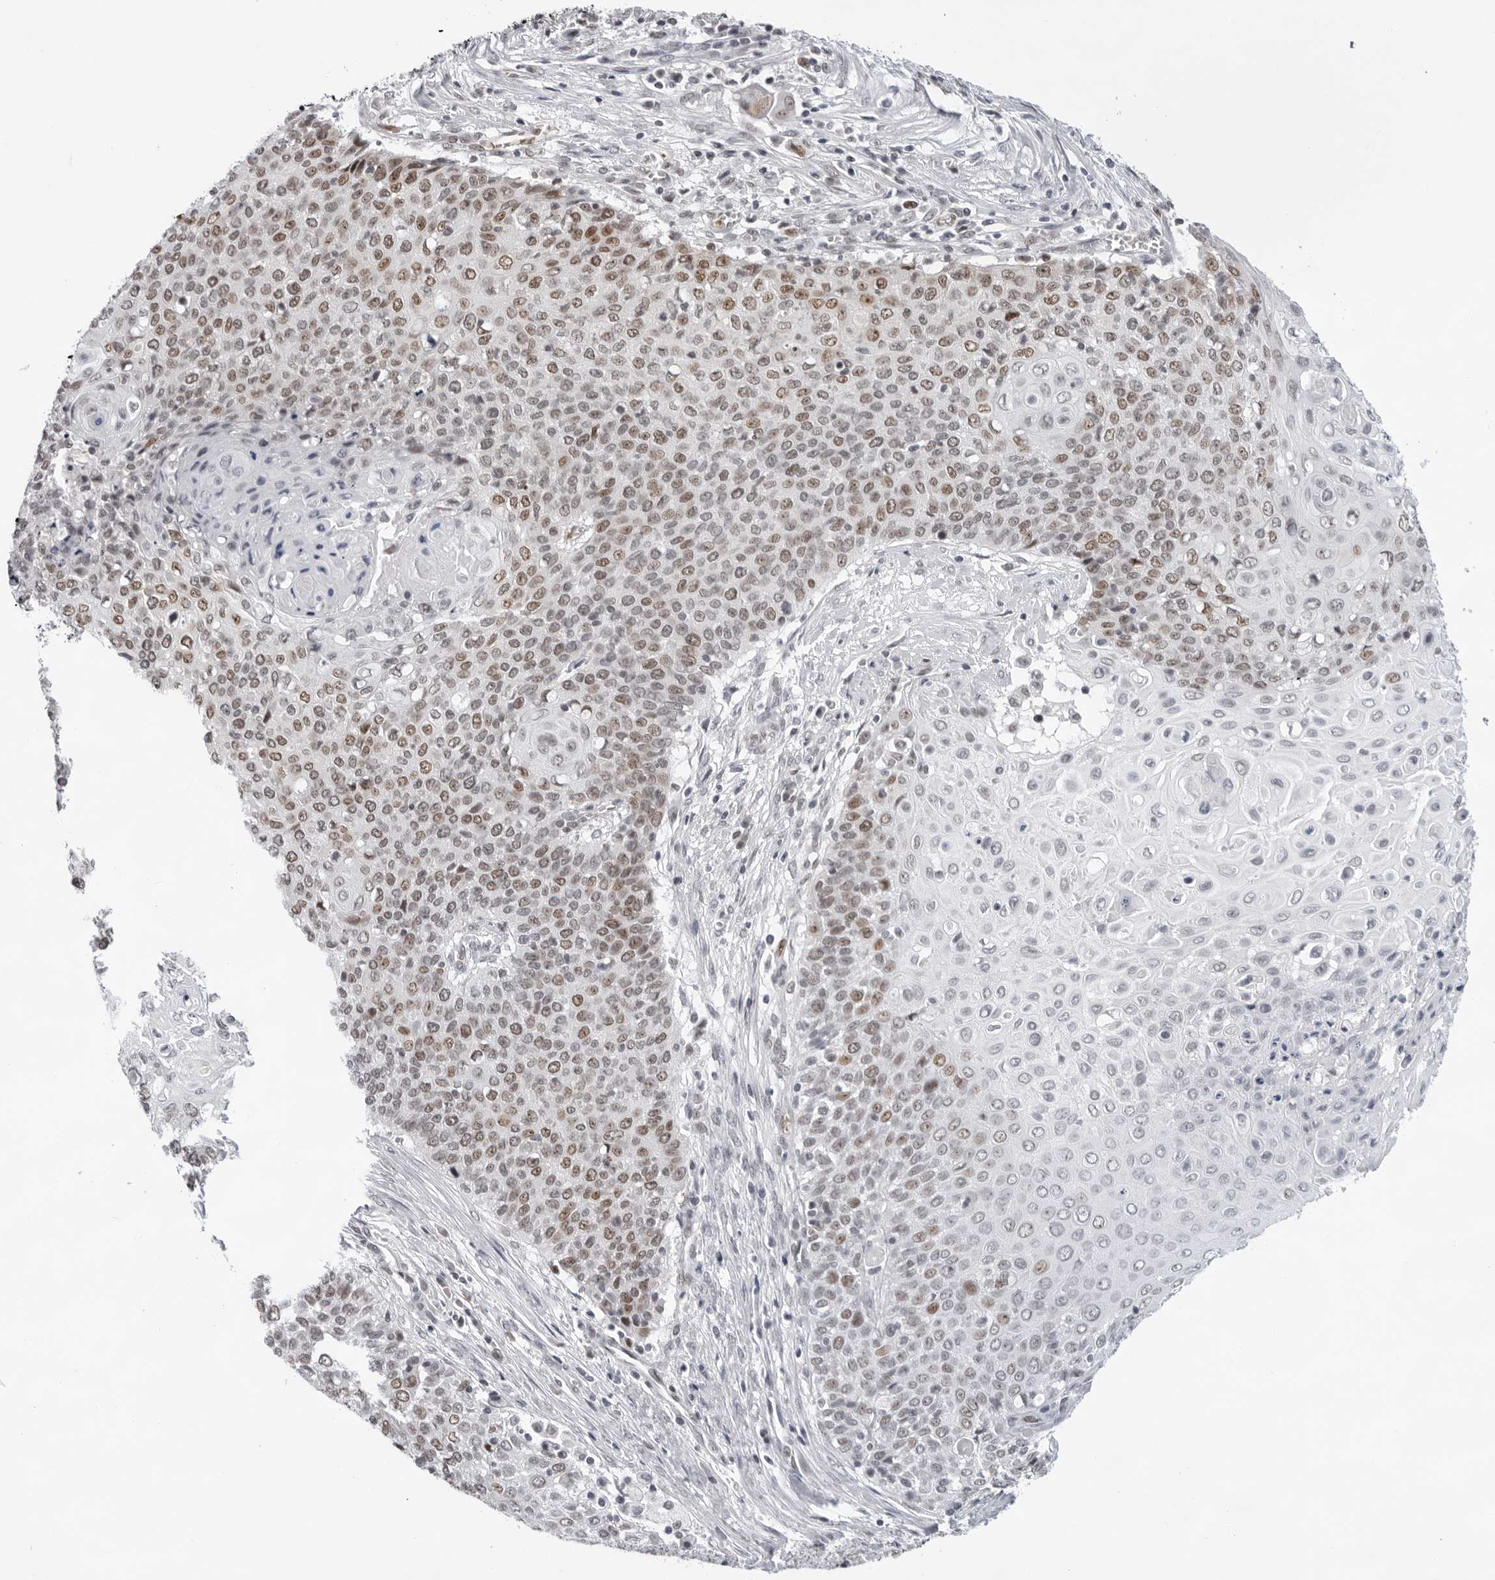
{"staining": {"intensity": "moderate", "quantity": ">75%", "location": "nuclear"}, "tissue": "cervical cancer", "cell_type": "Tumor cells", "image_type": "cancer", "snomed": [{"axis": "morphology", "description": "Squamous cell carcinoma, NOS"}, {"axis": "topography", "description": "Cervix"}], "caption": "Immunohistochemistry (IHC) (DAB) staining of cervical cancer (squamous cell carcinoma) exhibits moderate nuclear protein positivity in approximately >75% of tumor cells.", "gene": "USP1", "patient": {"sex": "female", "age": 39}}